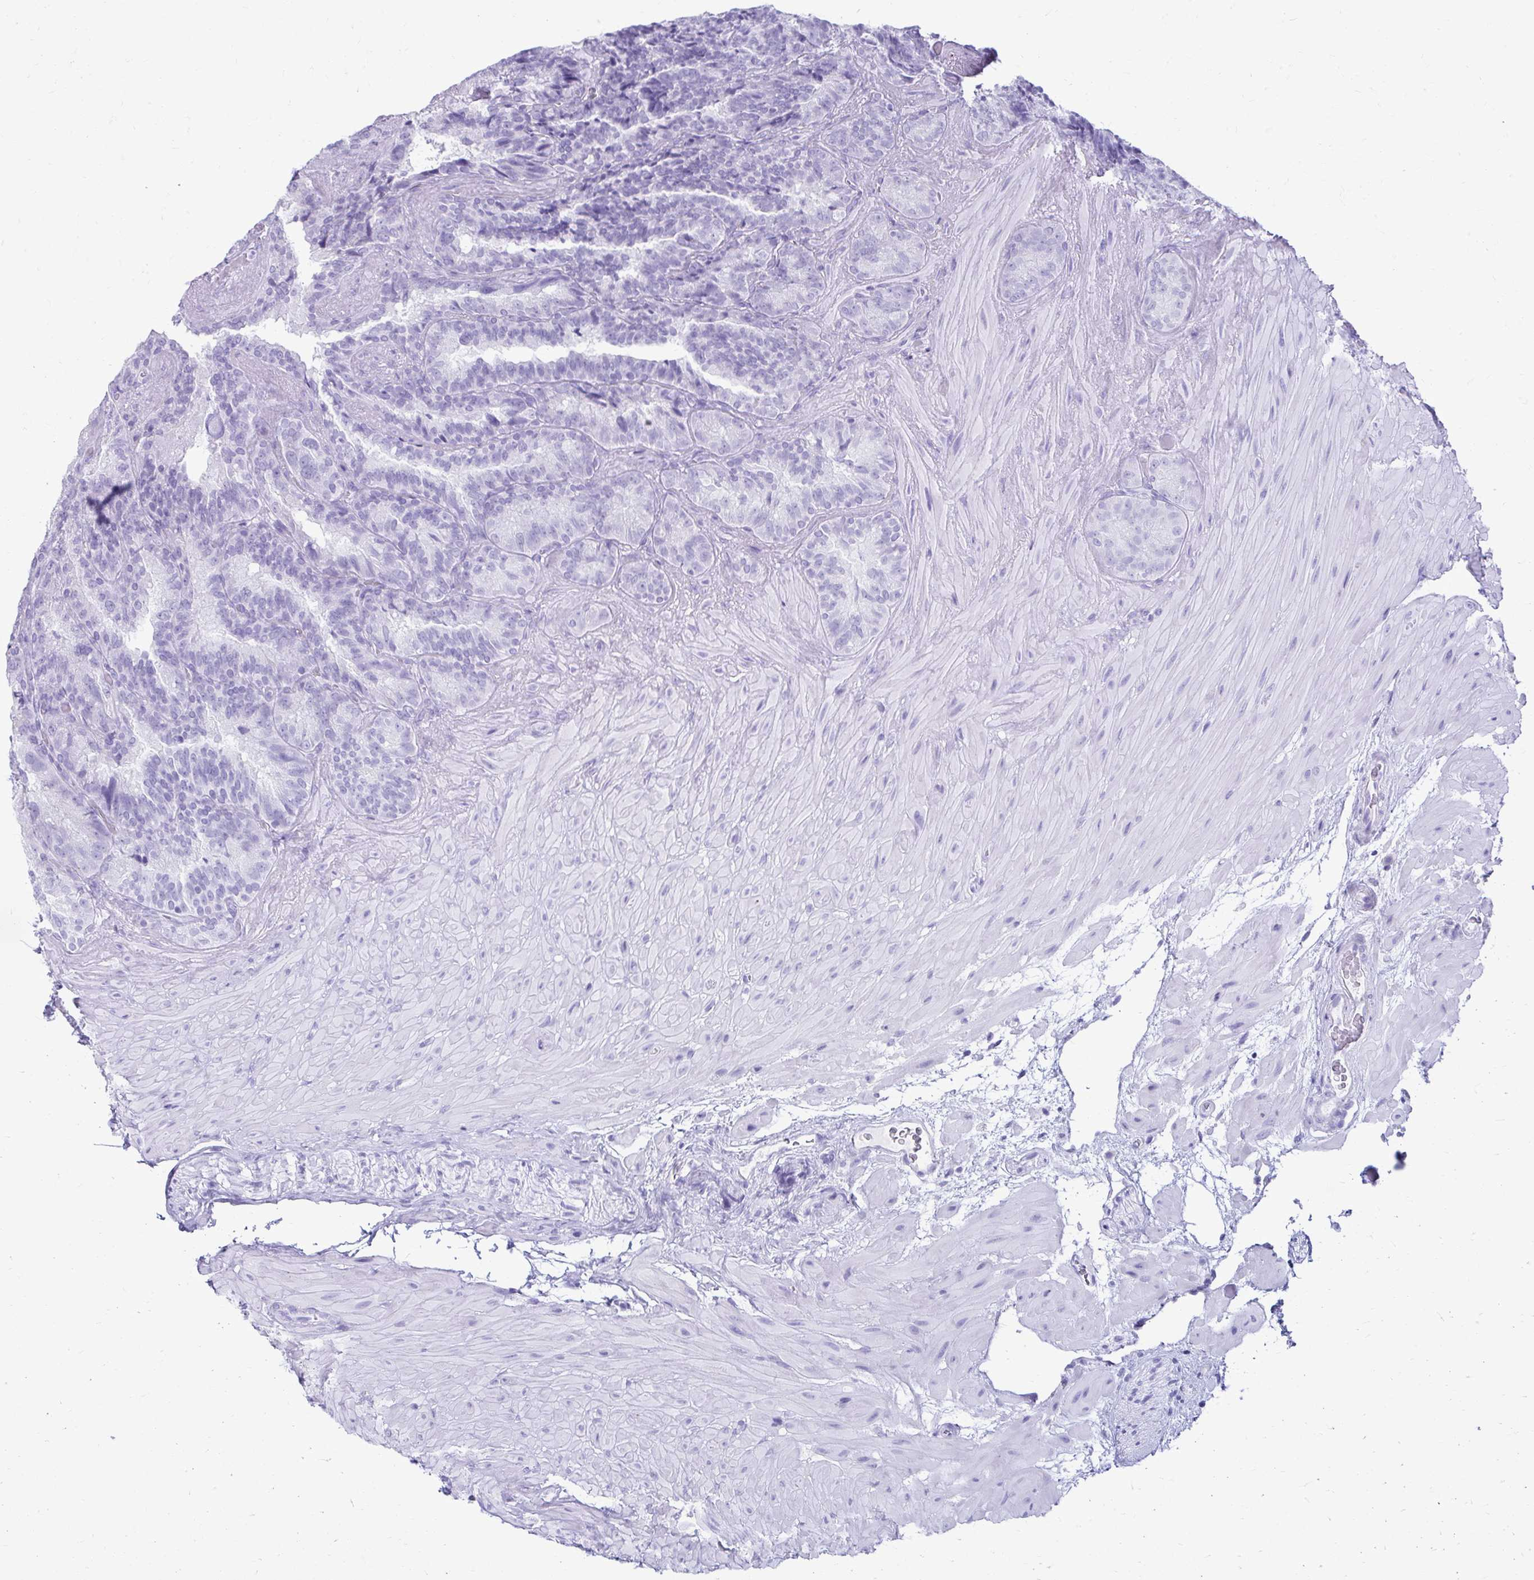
{"staining": {"intensity": "negative", "quantity": "none", "location": "none"}, "tissue": "seminal vesicle", "cell_type": "Glandular cells", "image_type": "normal", "snomed": [{"axis": "morphology", "description": "Normal tissue, NOS"}, {"axis": "topography", "description": "Seminal veicle"}], "caption": "Glandular cells show no significant expression in benign seminal vesicle. (Brightfield microscopy of DAB immunohistochemistry at high magnification).", "gene": "ATP4B", "patient": {"sex": "male", "age": 60}}